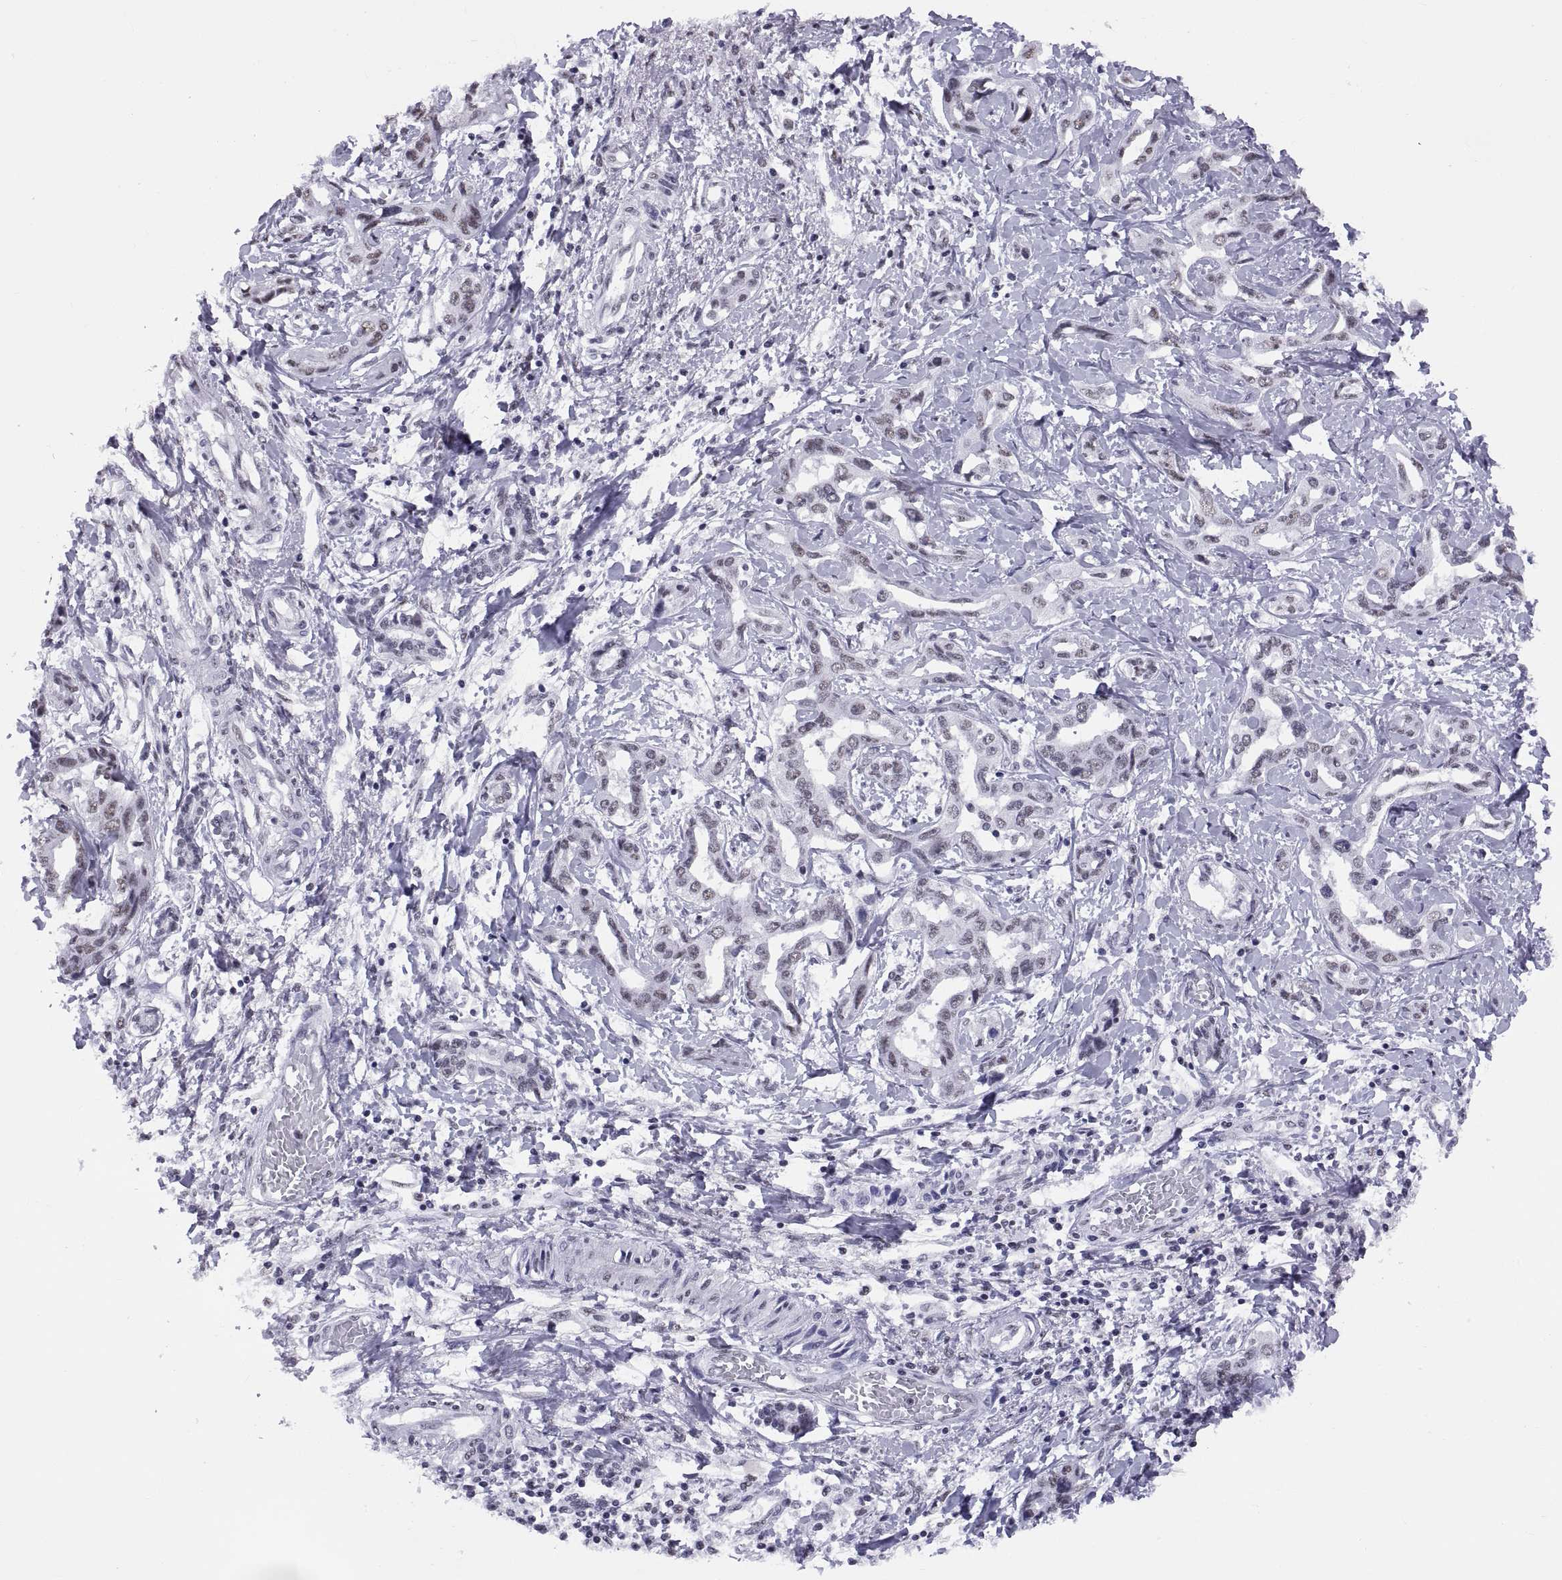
{"staining": {"intensity": "negative", "quantity": "none", "location": "none"}, "tissue": "liver cancer", "cell_type": "Tumor cells", "image_type": "cancer", "snomed": [{"axis": "morphology", "description": "Cholangiocarcinoma"}, {"axis": "topography", "description": "Liver"}], "caption": "This micrograph is of liver cancer stained with IHC to label a protein in brown with the nuclei are counter-stained blue. There is no expression in tumor cells.", "gene": "NEUROD6", "patient": {"sex": "male", "age": 59}}